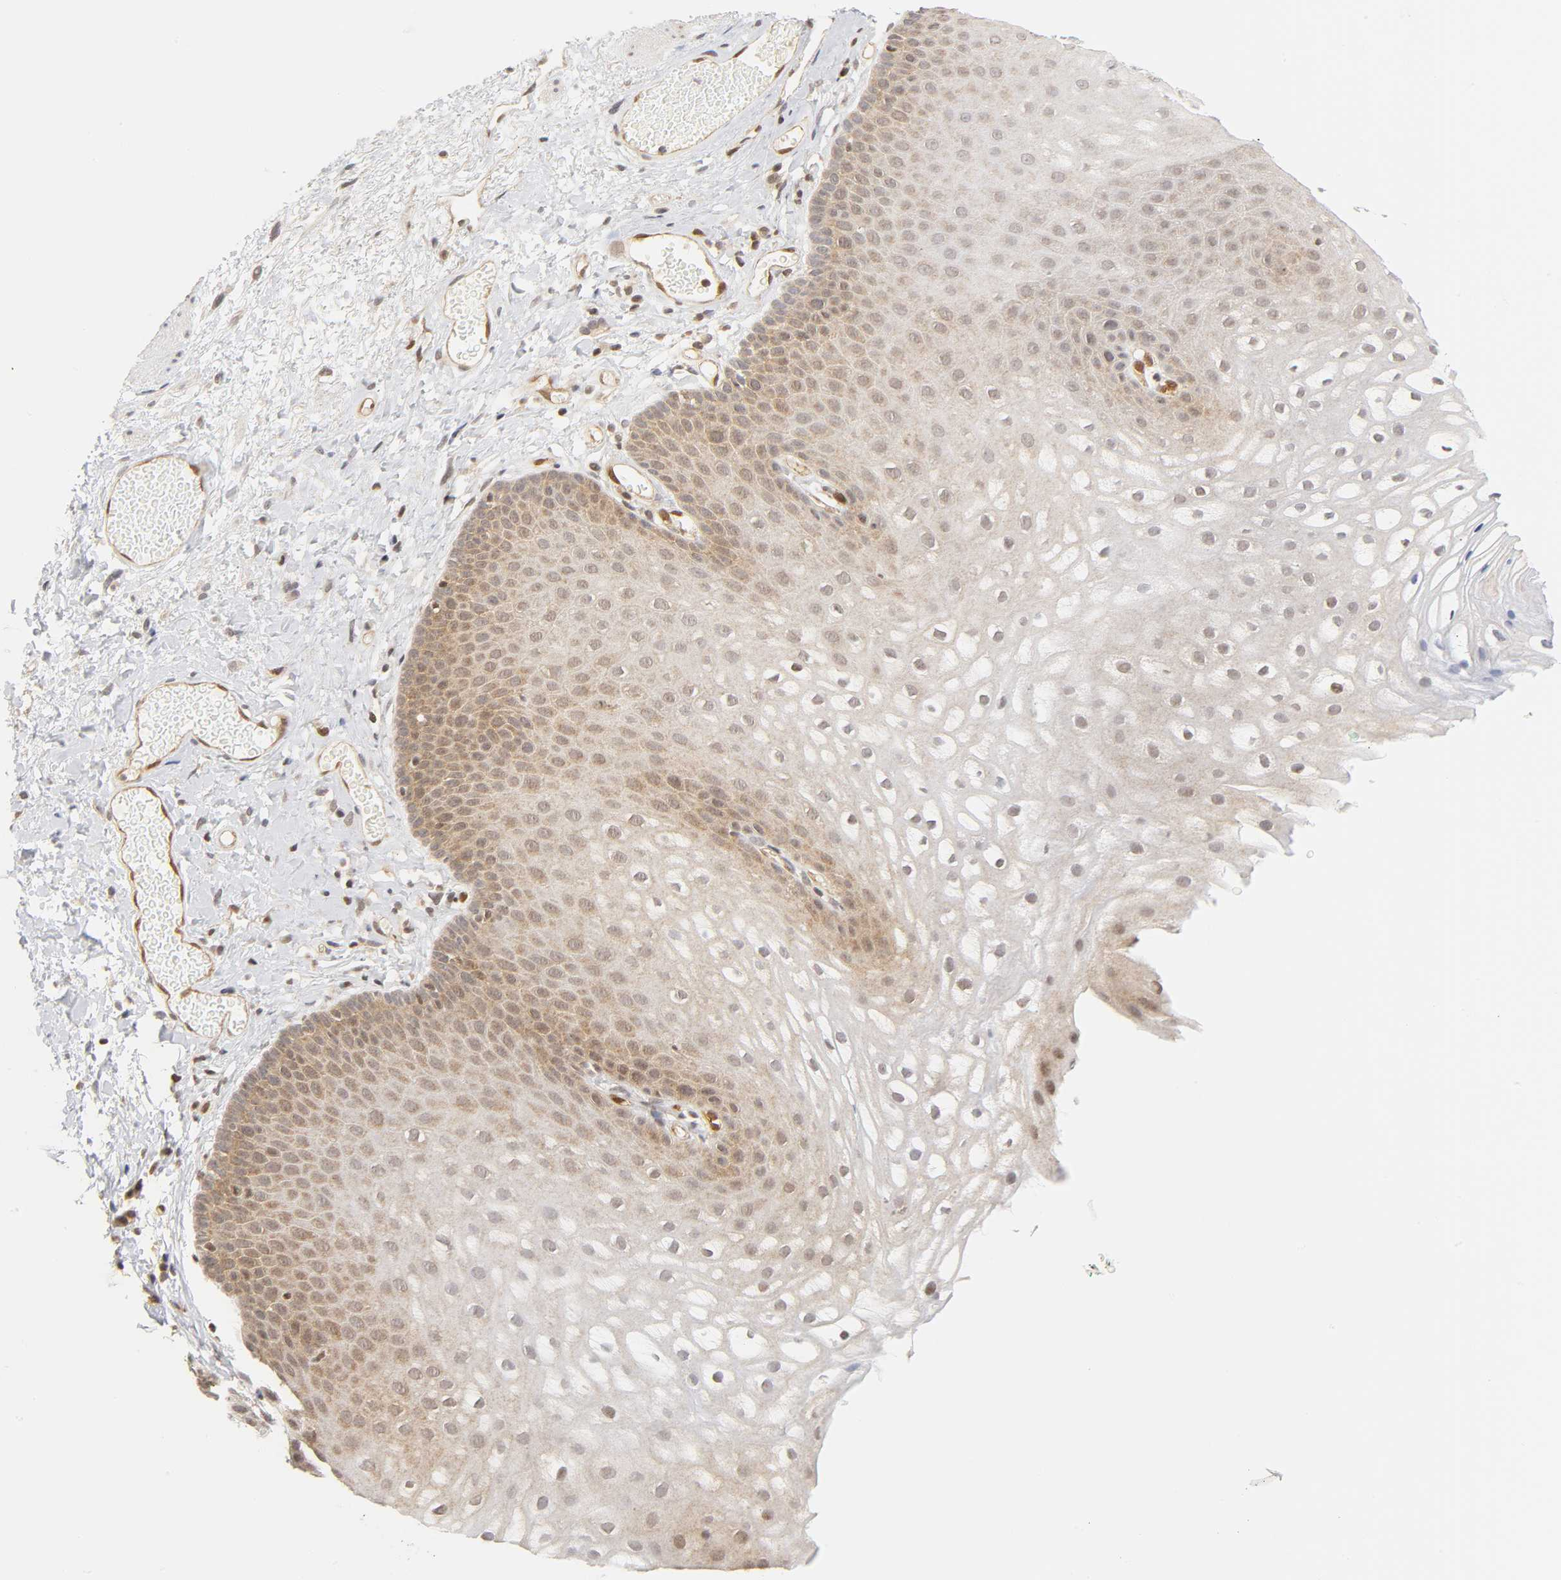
{"staining": {"intensity": "weak", "quantity": ">75%", "location": "nuclear"}, "tissue": "skin", "cell_type": "Epidermal cells", "image_type": "normal", "snomed": [{"axis": "morphology", "description": "Normal tissue, NOS"}, {"axis": "morphology", "description": "Hemorrhoids"}, {"axis": "morphology", "description": "Inflammation, NOS"}, {"axis": "topography", "description": "Anal"}], "caption": "Immunohistochemical staining of unremarkable skin exhibits weak nuclear protein staining in approximately >75% of epidermal cells.", "gene": "CDC37", "patient": {"sex": "male", "age": 60}}